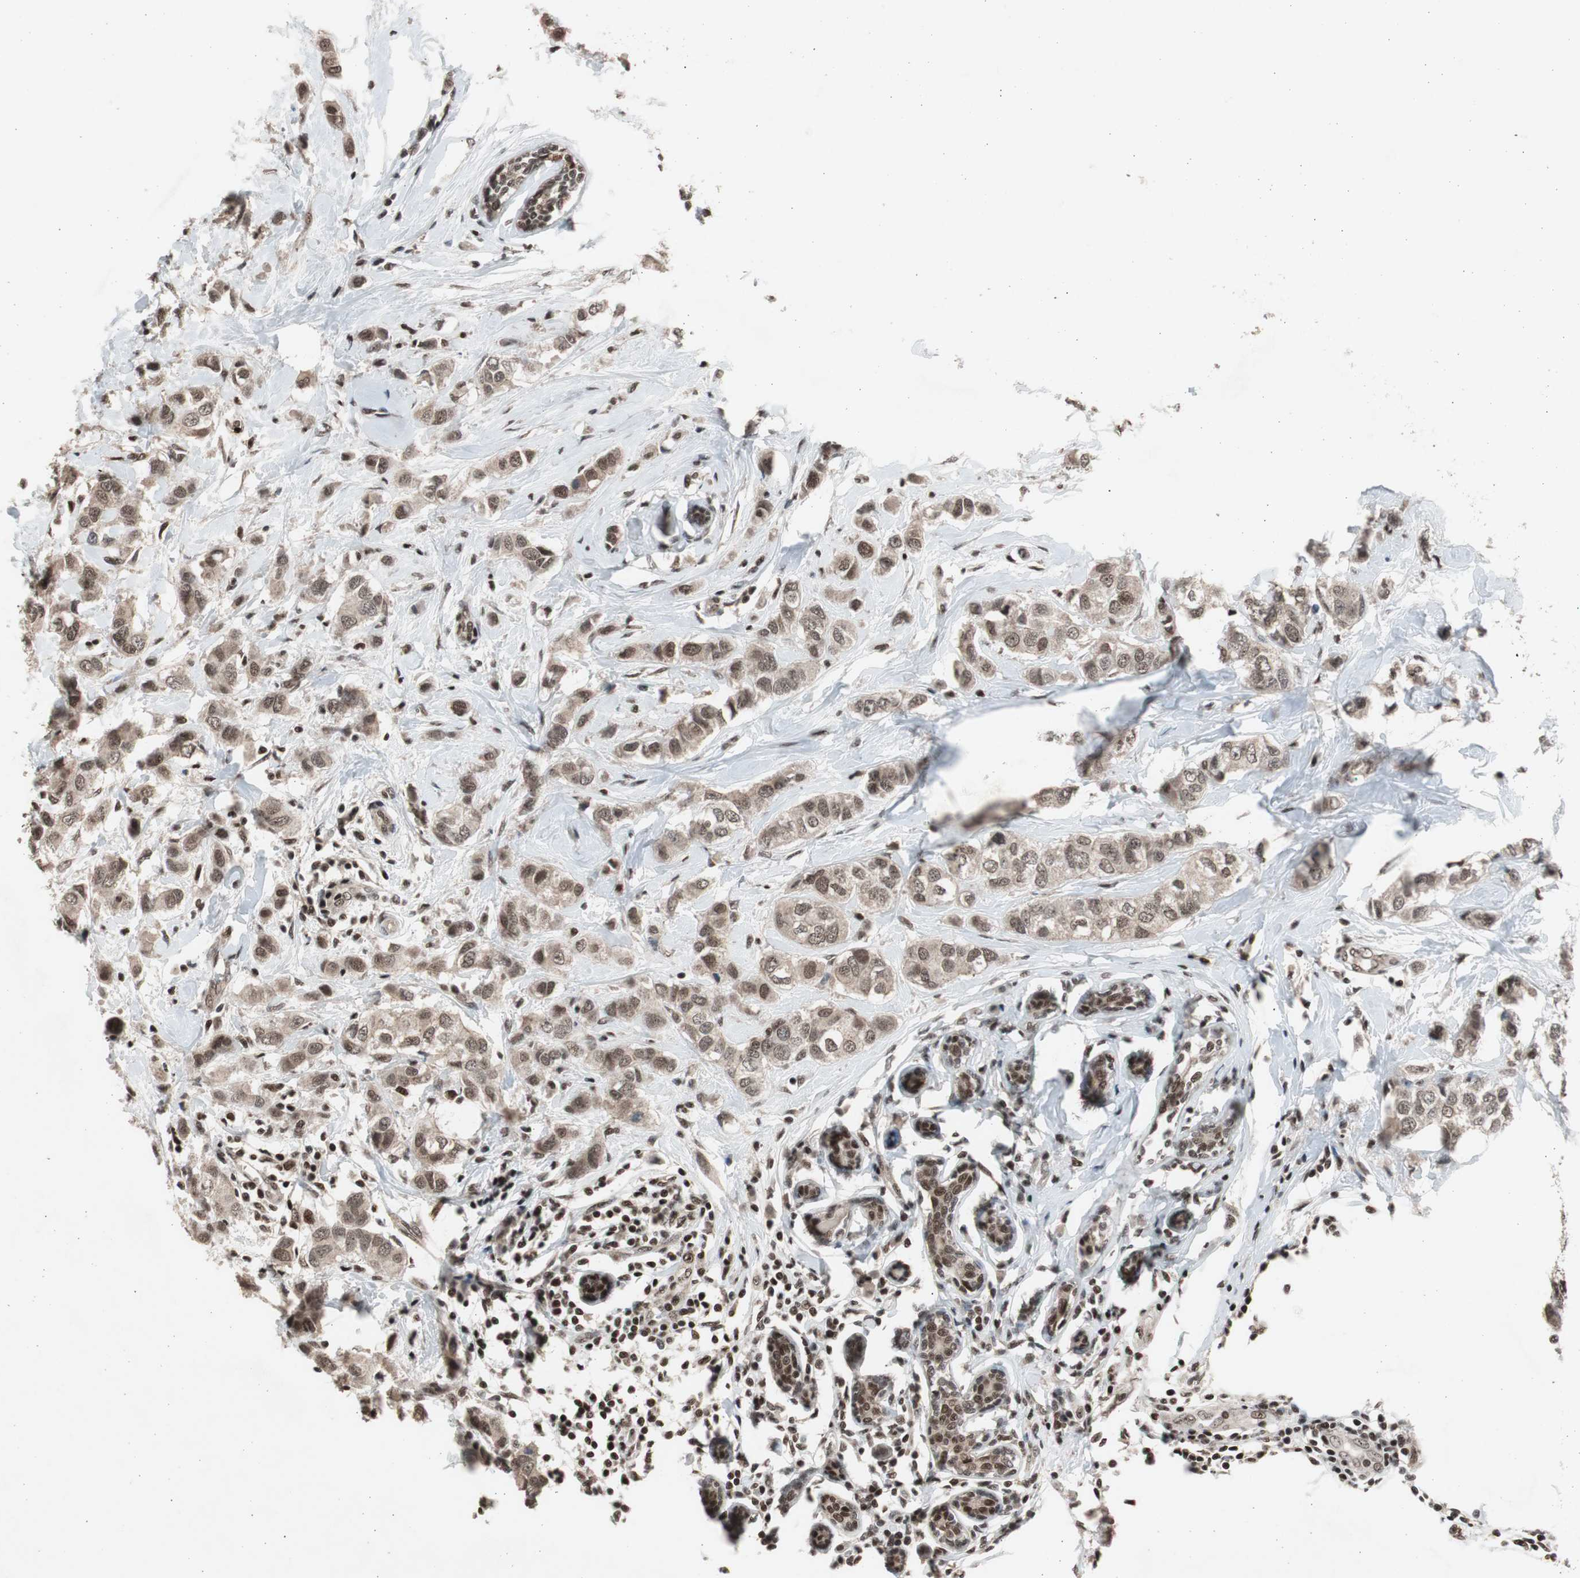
{"staining": {"intensity": "moderate", "quantity": ">75%", "location": "nuclear"}, "tissue": "breast cancer", "cell_type": "Tumor cells", "image_type": "cancer", "snomed": [{"axis": "morphology", "description": "Duct carcinoma"}, {"axis": "topography", "description": "Breast"}], "caption": "The histopathology image displays staining of breast cancer, revealing moderate nuclear protein staining (brown color) within tumor cells.", "gene": "RPA1", "patient": {"sex": "female", "age": 50}}